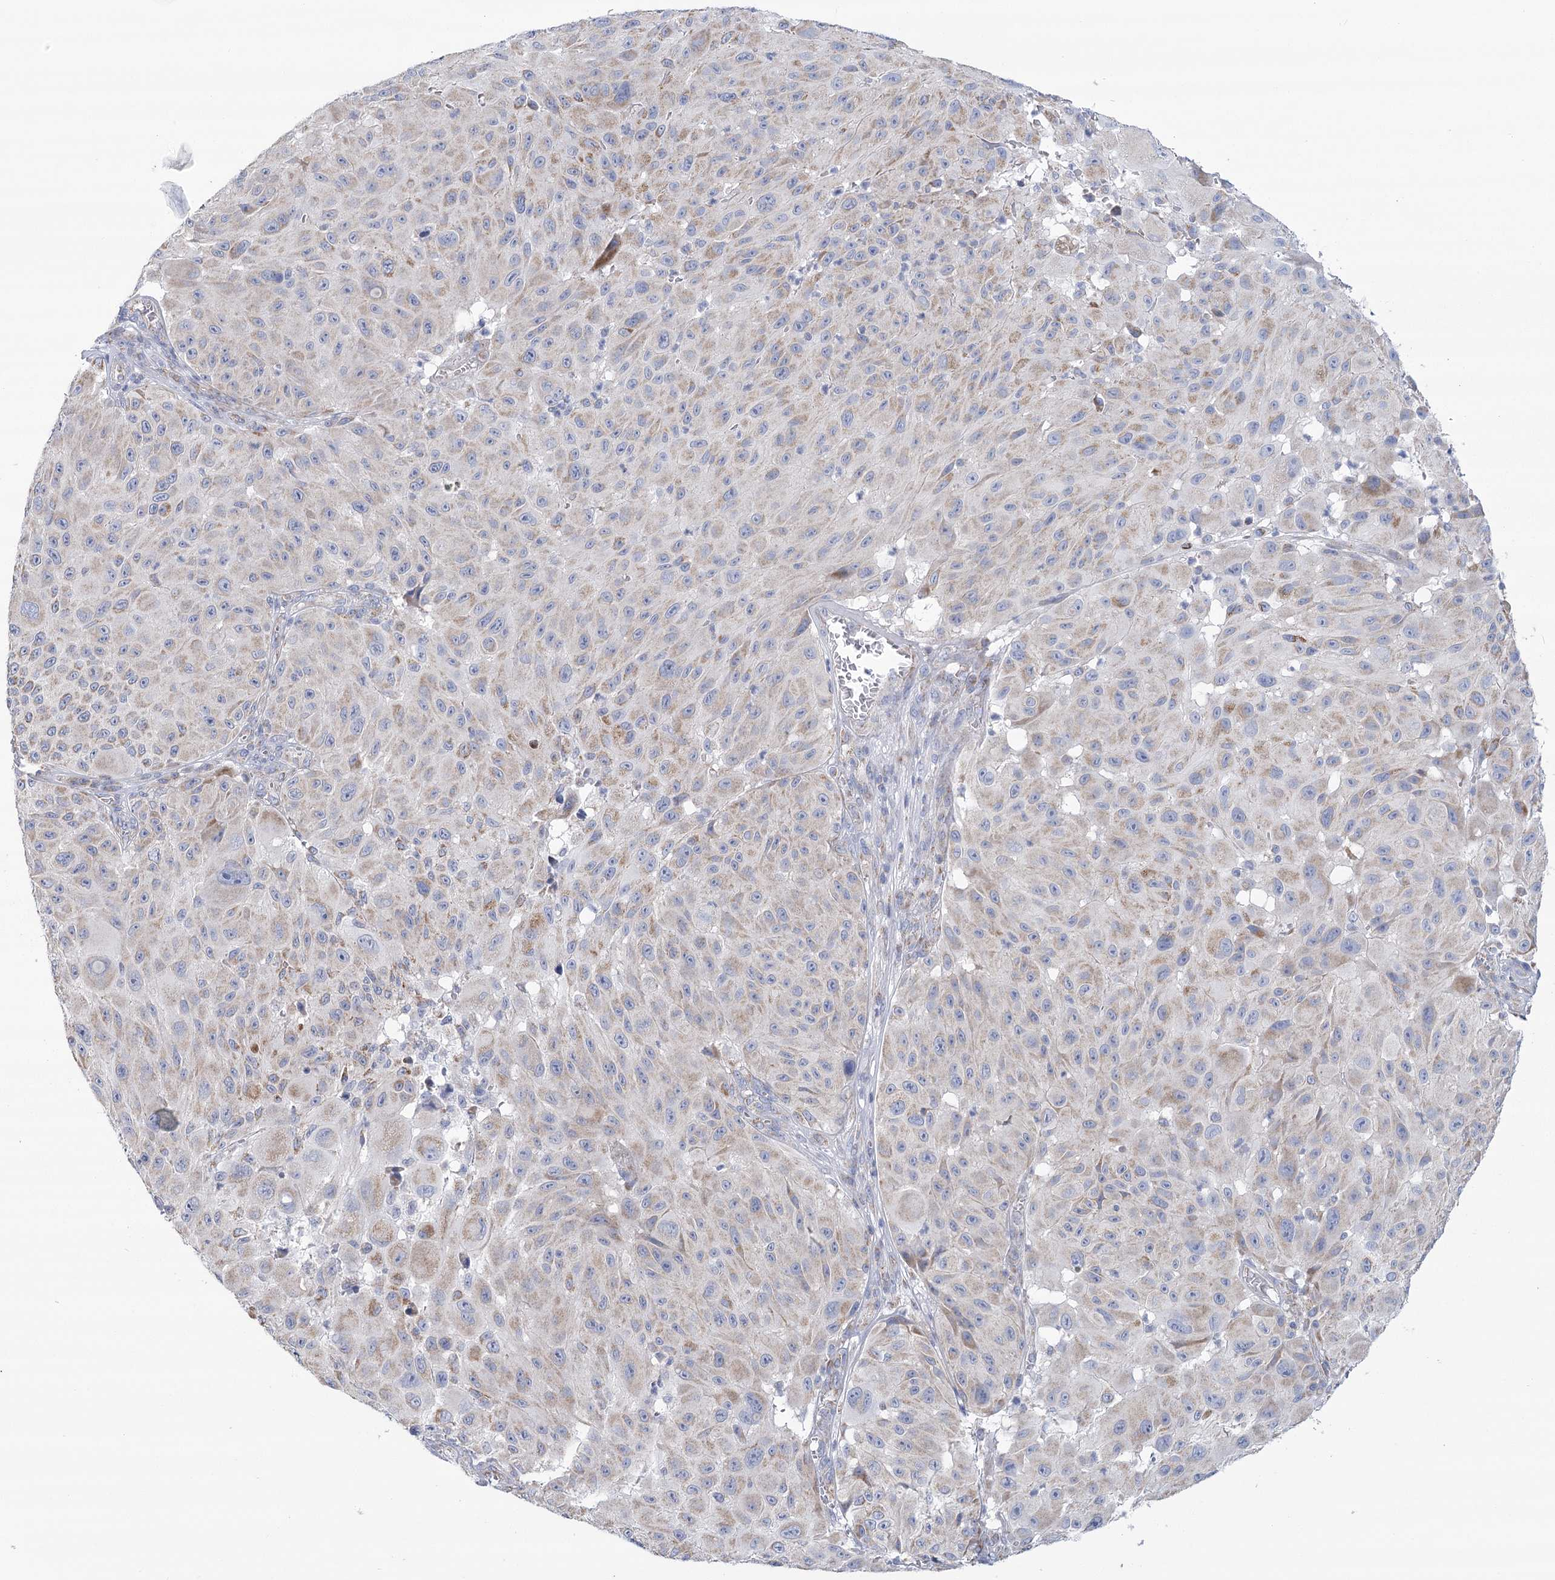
{"staining": {"intensity": "weak", "quantity": "<25%", "location": "cytoplasmic/membranous"}, "tissue": "melanoma", "cell_type": "Tumor cells", "image_type": "cancer", "snomed": [{"axis": "morphology", "description": "Malignant melanoma, NOS"}, {"axis": "topography", "description": "Skin"}], "caption": "DAB (3,3'-diaminobenzidine) immunohistochemical staining of malignant melanoma exhibits no significant positivity in tumor cells. (DAB immunohistochemistry visualized using brightfield microscopy, high magnification).", "gene": "SNX7", "patient": {"sex": "male", "age": 83}}